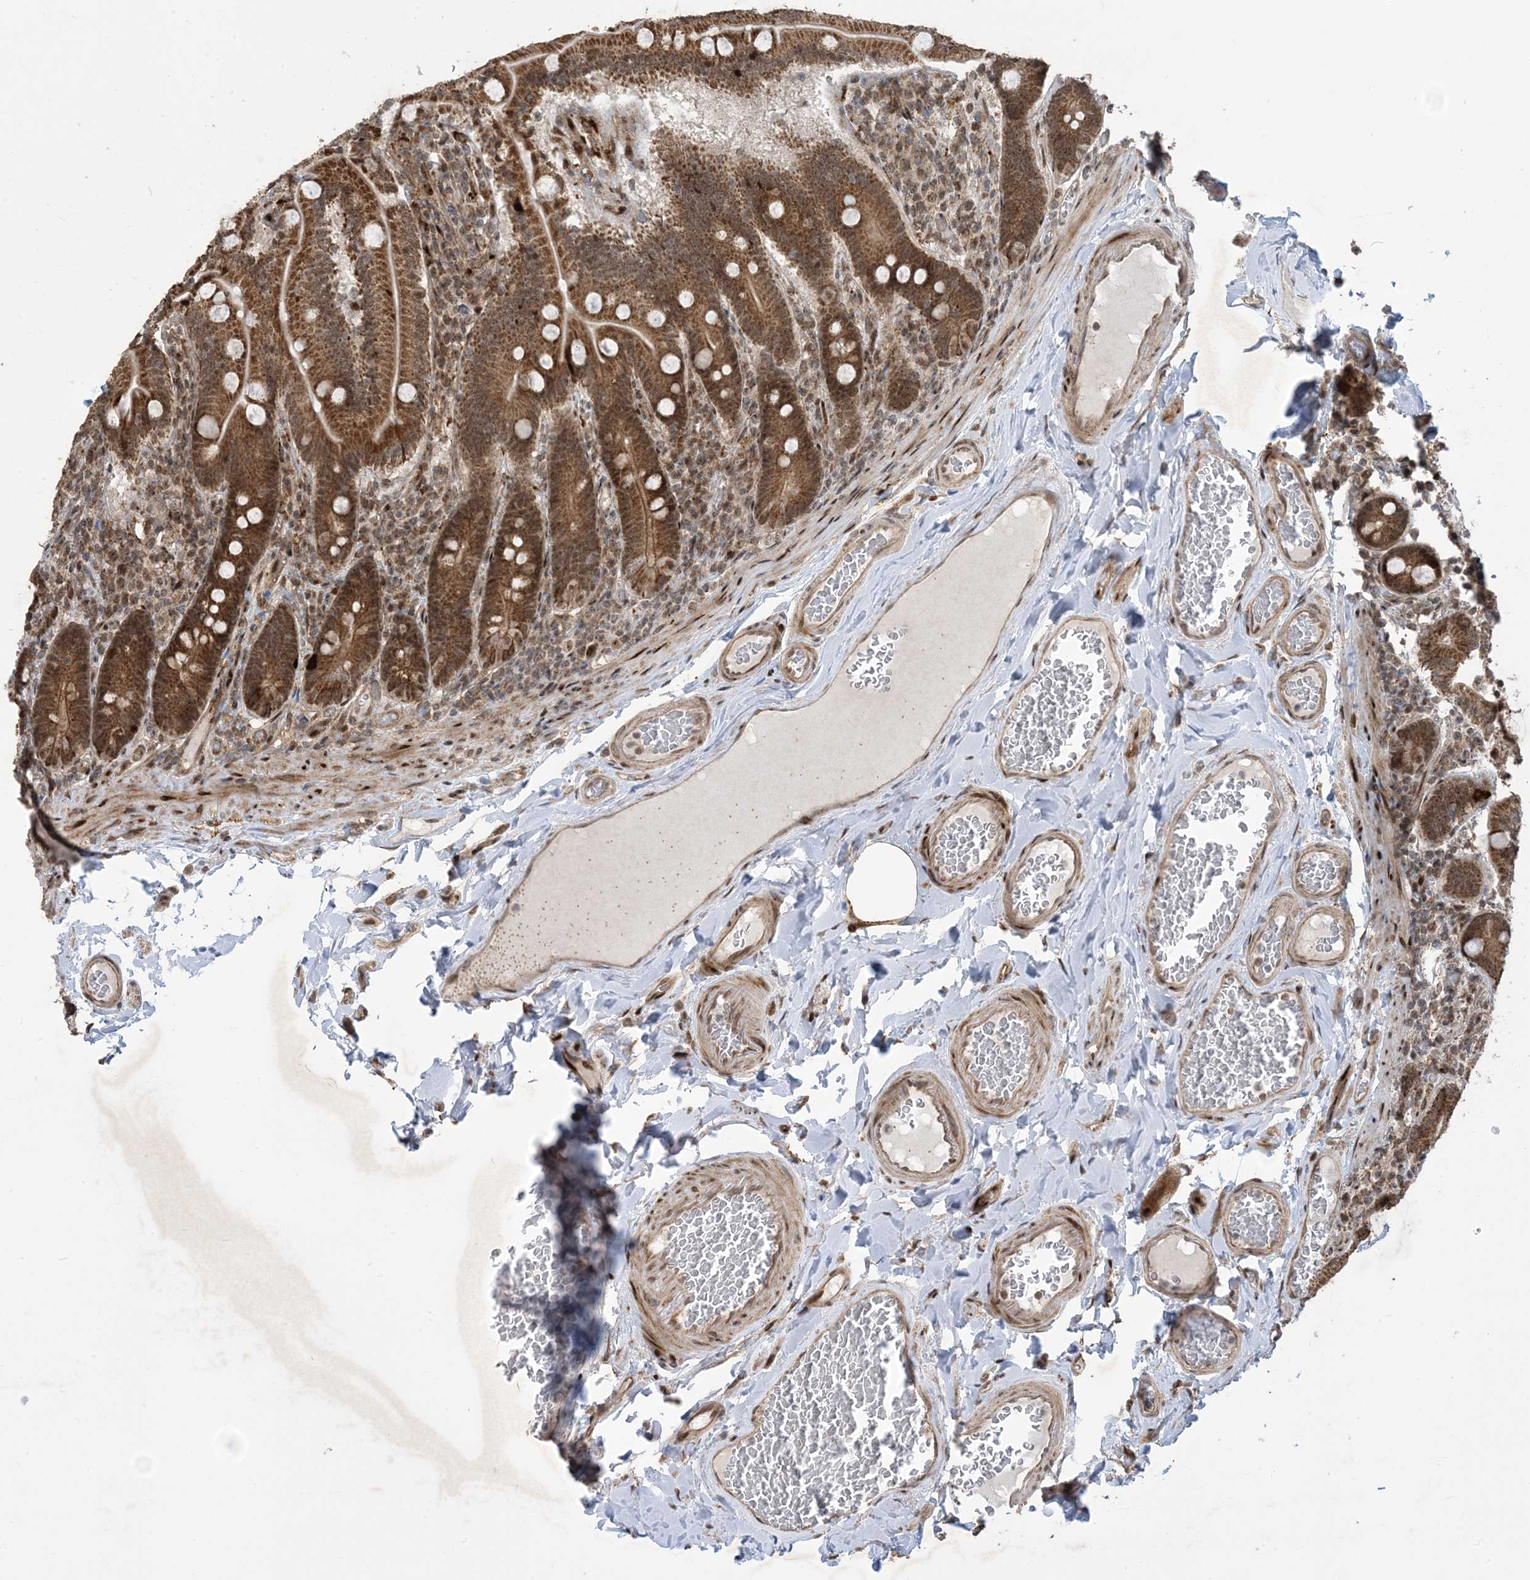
{"staining": {"intensity": "strong", "quantity": ">75%", "location": "cytoplasmic/membranous,nuclear"}, "tissue": "duodenum", "cell_type": "Glandular cells", "image_type": "normal", "snomed": [{"axis": "morphology", "description": "Normal tissue, NOS"}, {"axis": "topography", "description": "Duodenum"}], "caption": "A high-resolution photomicrograph shows IHC staining of normal duodenum, which displays strong cytoplasmic/membranous,nuclear positivity in approximately >75% of glandular cells.", "gene": "FAM9B", "patient": {"sex": "female", "age": 62}}